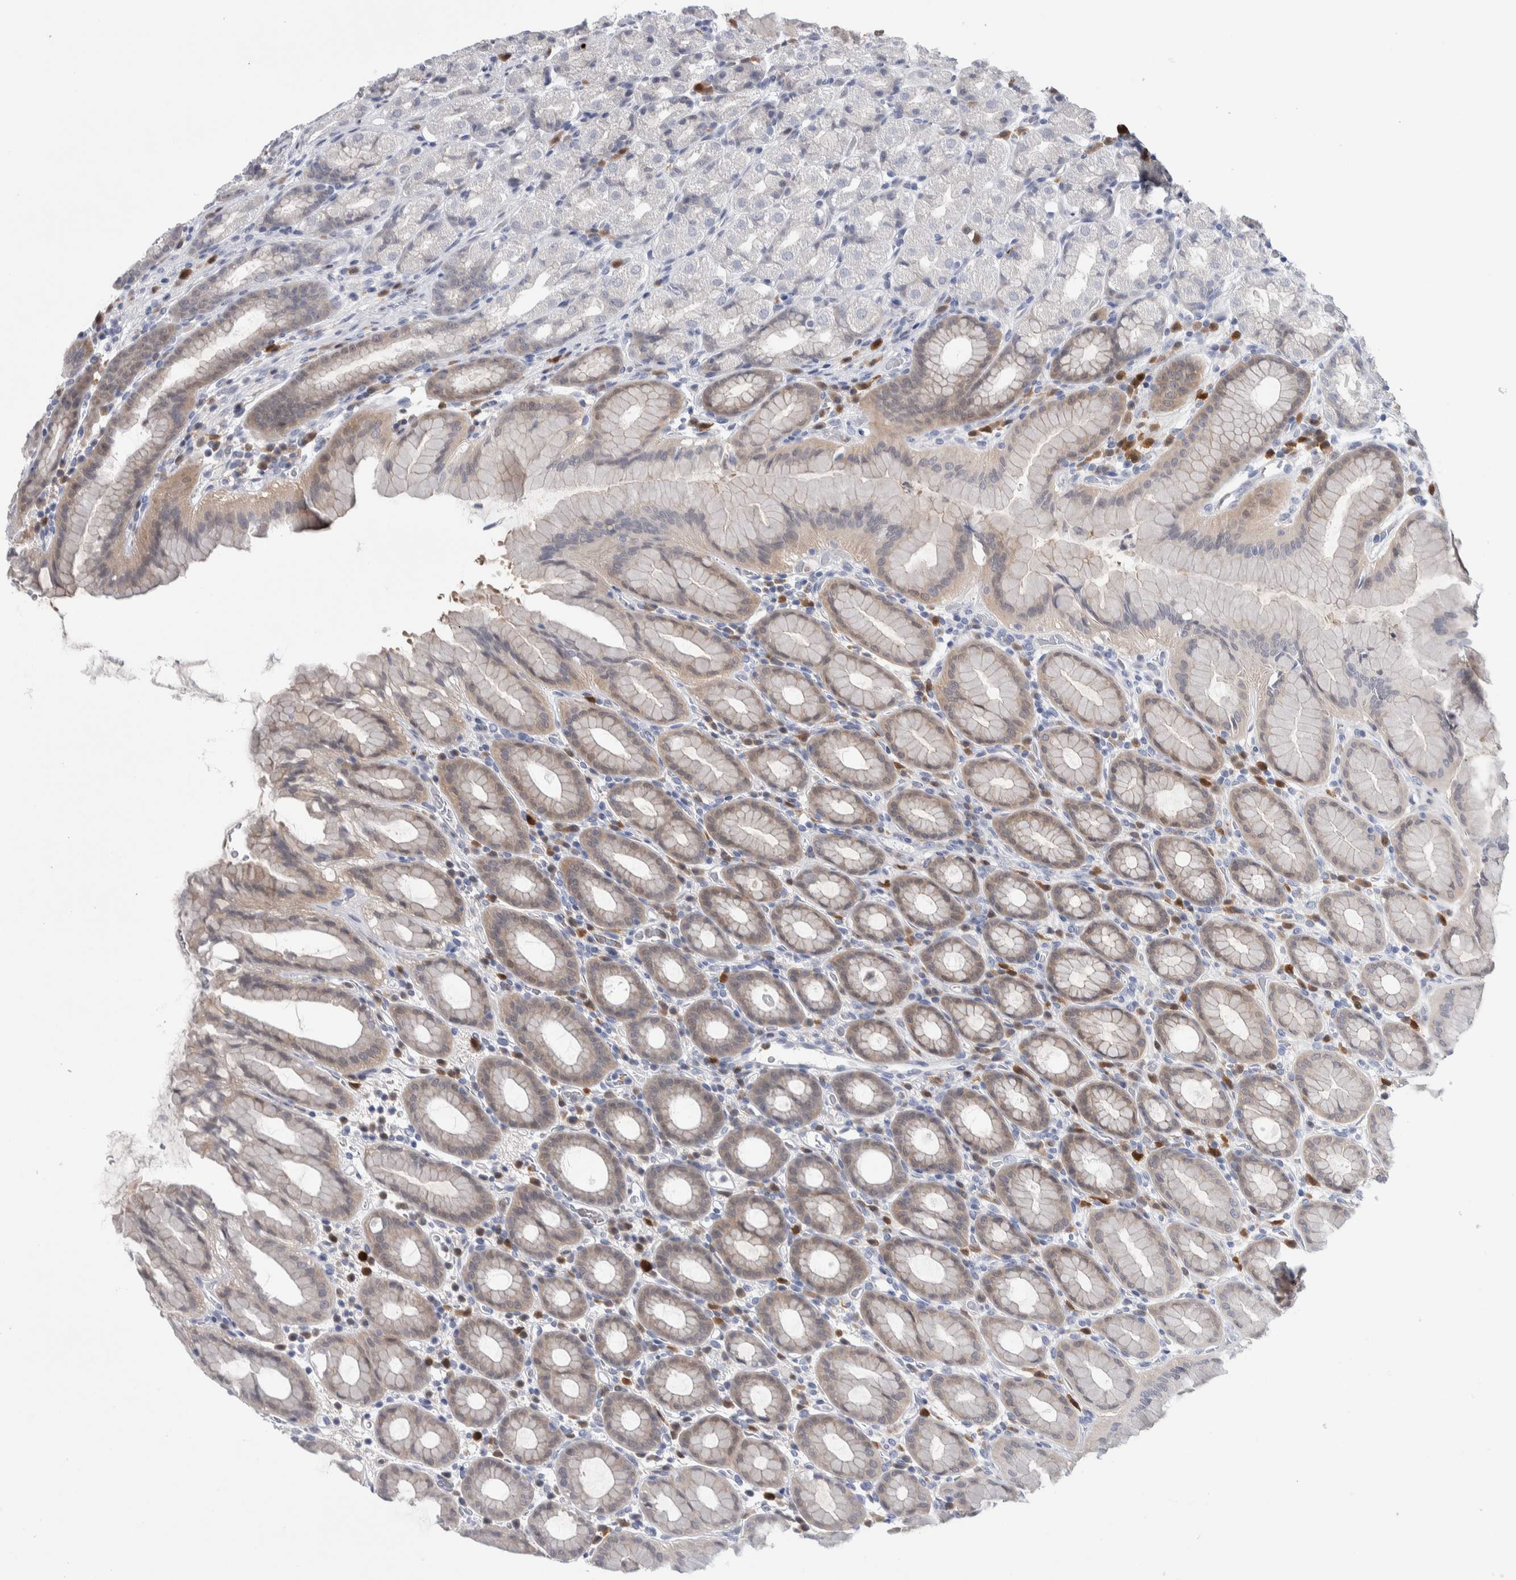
{"staining": {"intensity": "weak", "quantity": "25%-75%", "location": "cytoplasmic/membranous"}, "tissue": "stomach", "cell_type": "Glandular cells", "image_type": "normal", "snomed": [{"axis": "morphology", "description": "Normal tissue, NOS"}, {"axis": "topography", "description": "Stomach, upper"}], "caption": "A micrograph showing weak cytoplasmic/membranous positivity in approximately 25%-75% of glandular cells in unremarkable stomach, as visualized by brown immunohistochemical staining.", "gene": "LURAP1L", "patient": {"sex": "male", "age": 68}}